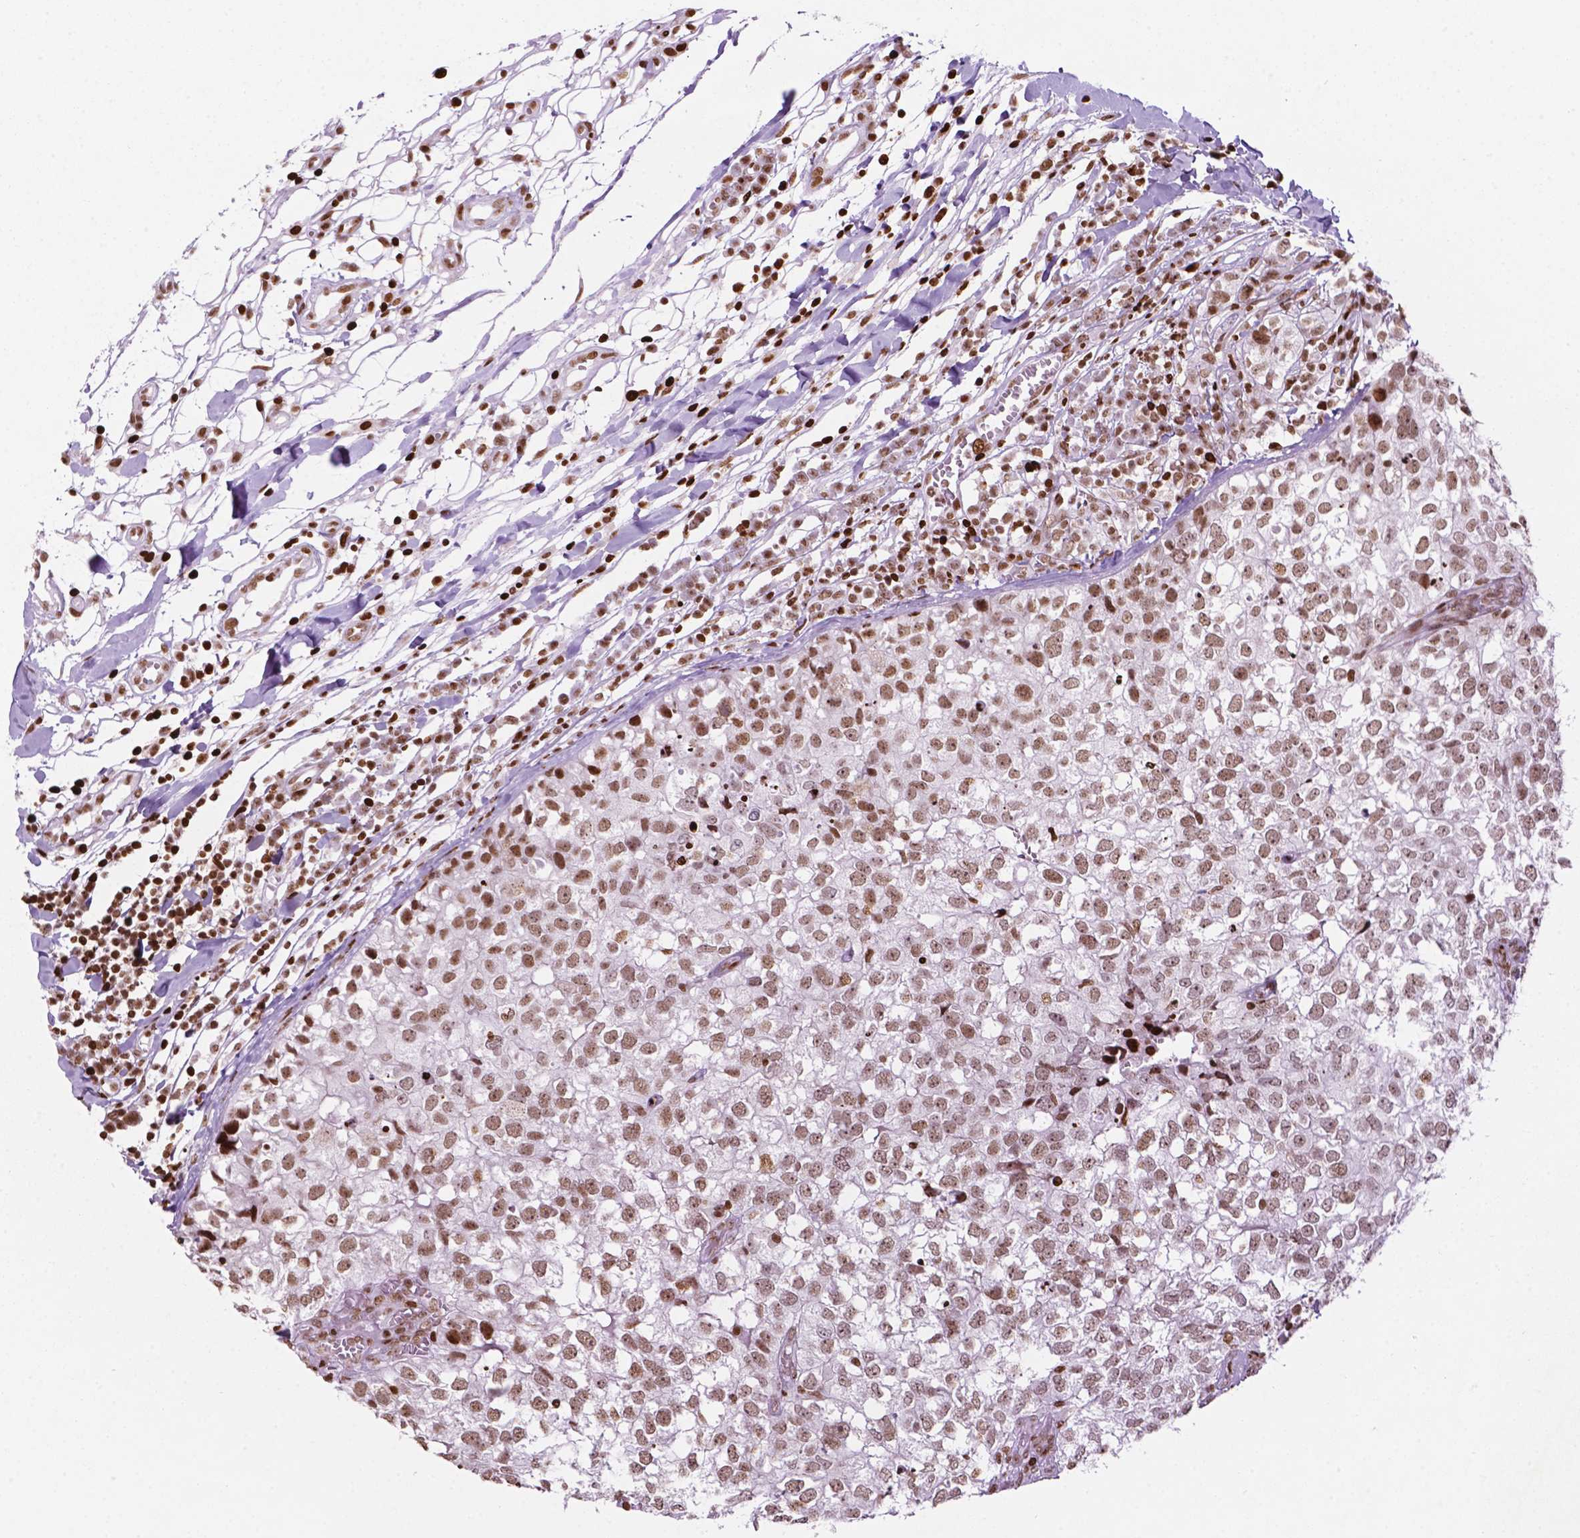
{"staining": {"intensity": "moderate", "quantity": ">75%", "location": "nuclear"}, "tissue": "breast cancer", "cell_type": "Tumor cells", "image_type": "cancer", "snomed": [{"axis": "morphology", "description": "Duct carcinoma"}, {"axis": "topography", "description": "Breast"}], "caption": "Tumor cells demonstrate medium levels of moderate nuclear positivity in about >75% of cells in invasive ductal carcinoma (breast).", "gene": "TMEM250", "patient": {"sex": "female", "age": 30}}